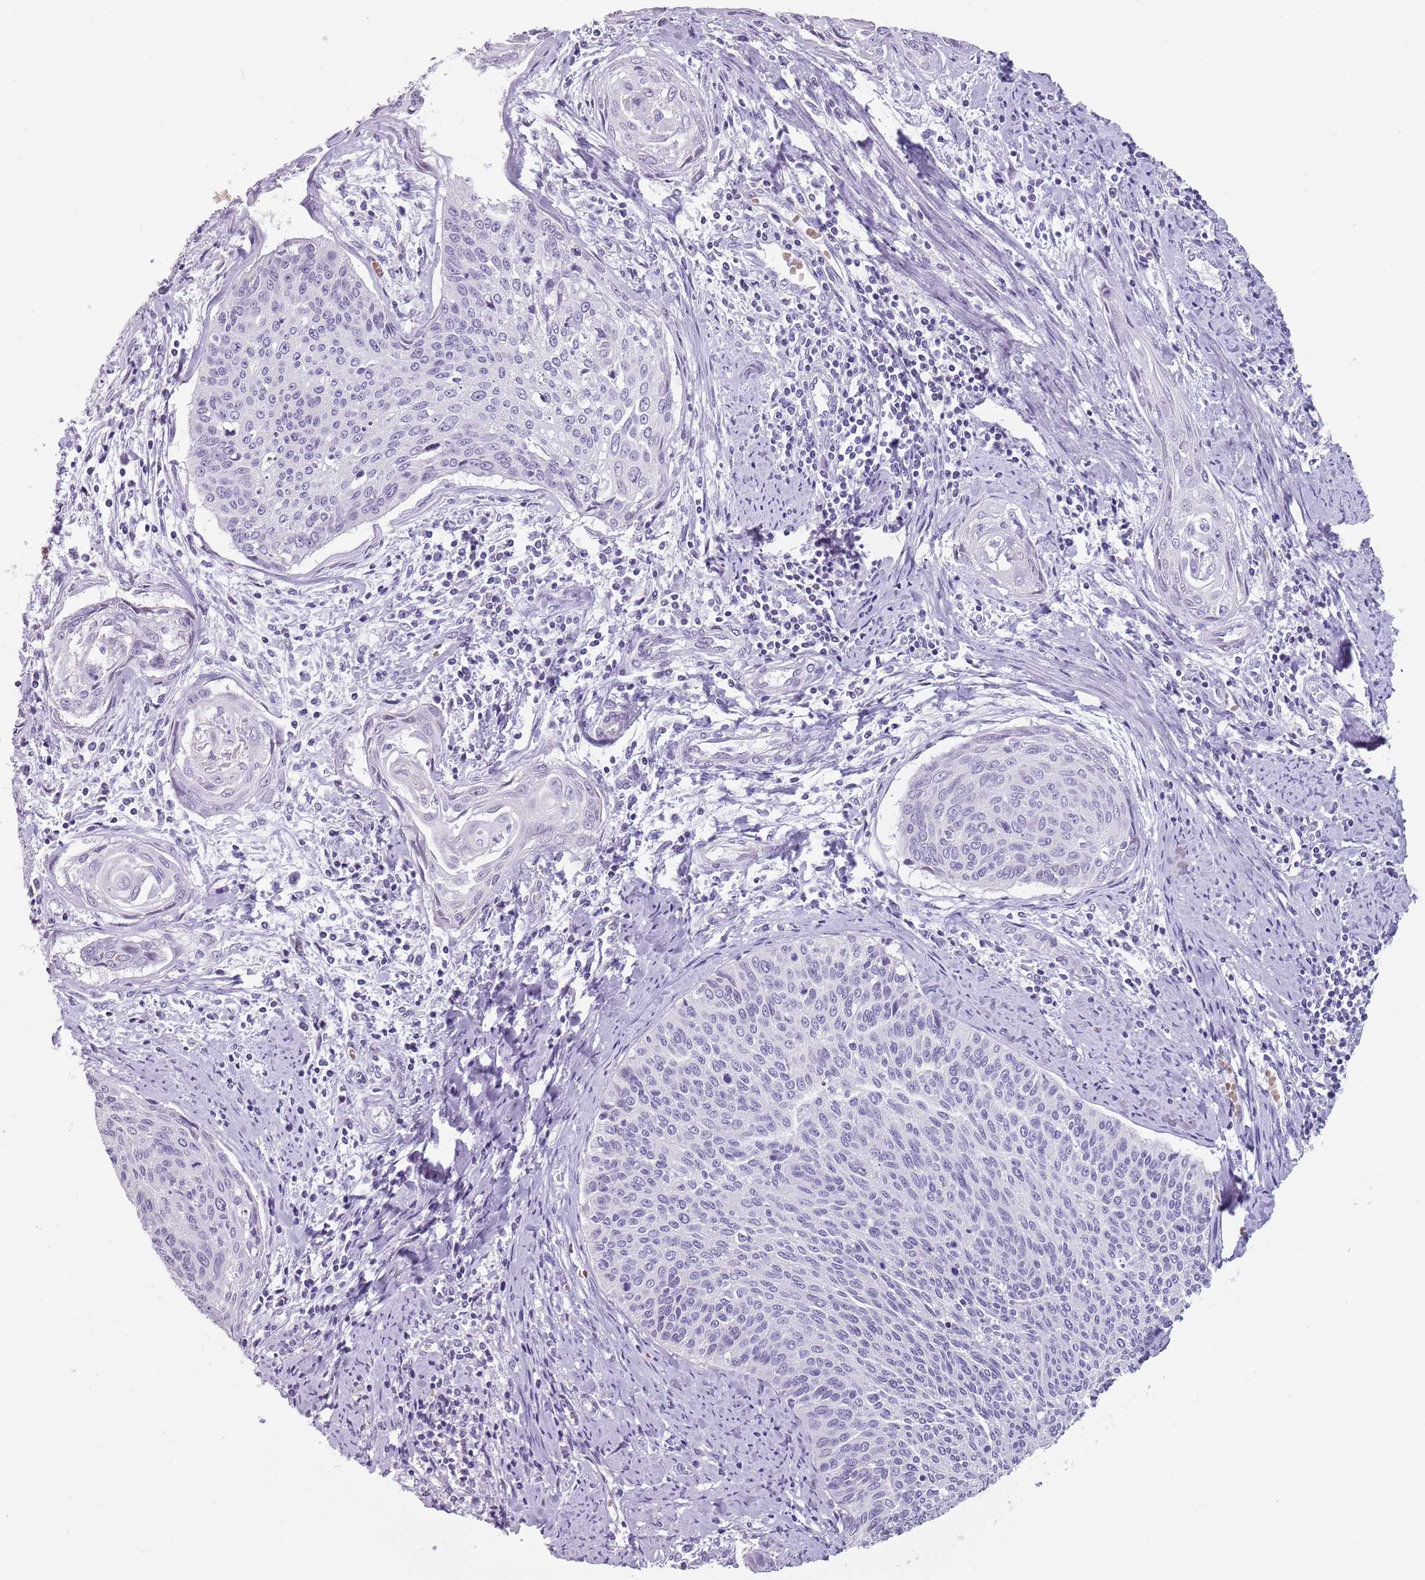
{"staining": {"intensity": "negative", "quantity": "none", "location": "none"}, "tissue": "cervical cancer", "cell_type": "Tumor cells", "image_type": "cancer", "snomed": [{"axis": "morphology", "description": "Squamous cell carcinoma, NOS"}, {"axis": "topography", "description": "Cervix"}], "caption": "Immunohistochemistry micrograph of neoplastic tissue: cervical cancer (squamous cell carcinoma) stained with DAB exhibits no significant protein positivity in tumor cells.", "gene": "SPESP1", "patient": {"sex": "female", "age": 55}}